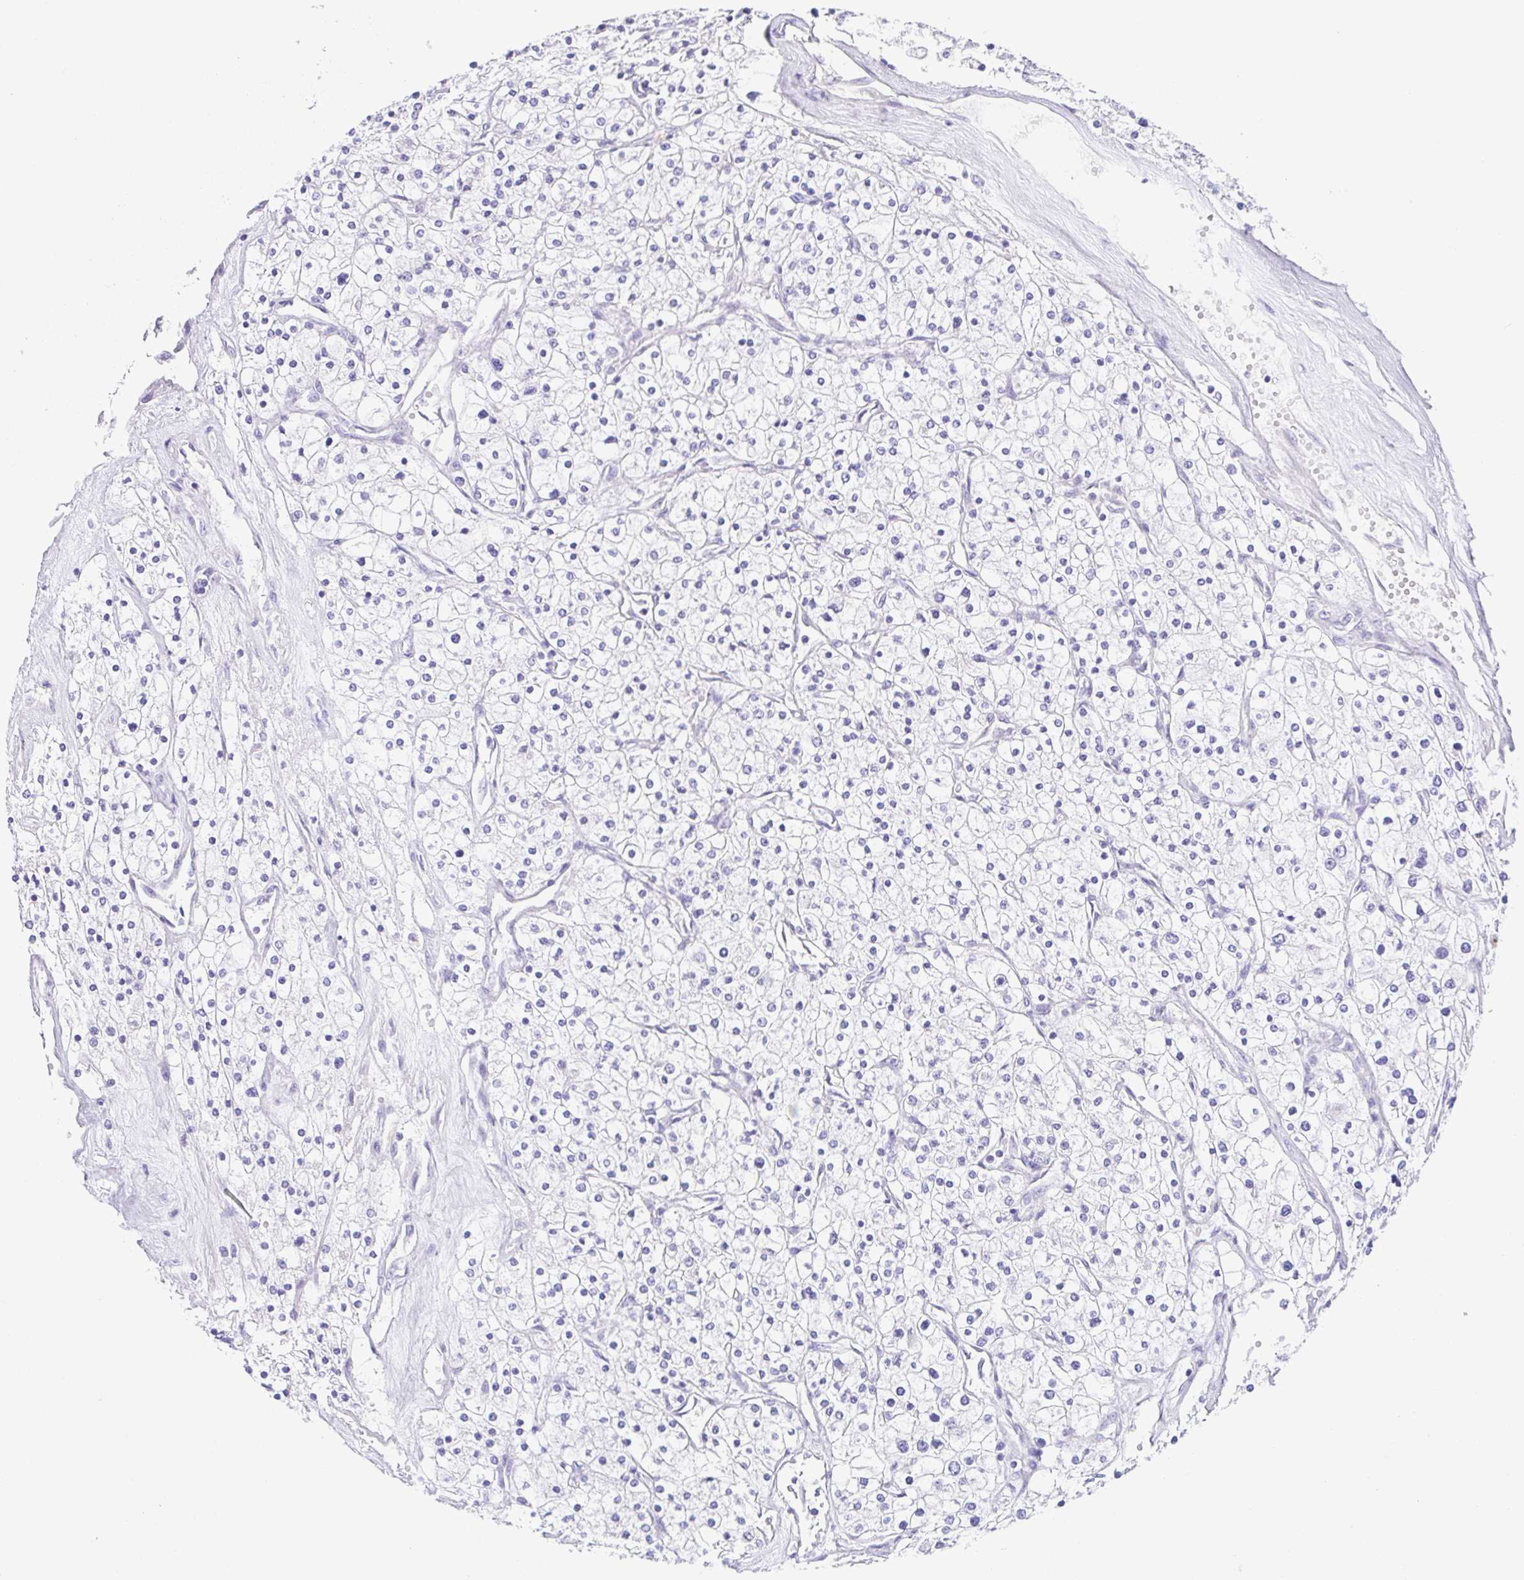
{"staining": {"intensity": "negative", "quantity": "none", "location": "none"}, "tissue": "renal cancer", "cell_type": "Tumor cells", "image_type": "cancer", "snomed": [{"axis": "morphology", "description": "Adenocarcinoma, NOS"}, {"axis": "topography", "description": "Kidney"}], "caption": "Tumor cells are negative for protein expression in human renal adenocarcinoma.", "gene": "ARPP21", "patient": {"sex": "male", "age": 80}}